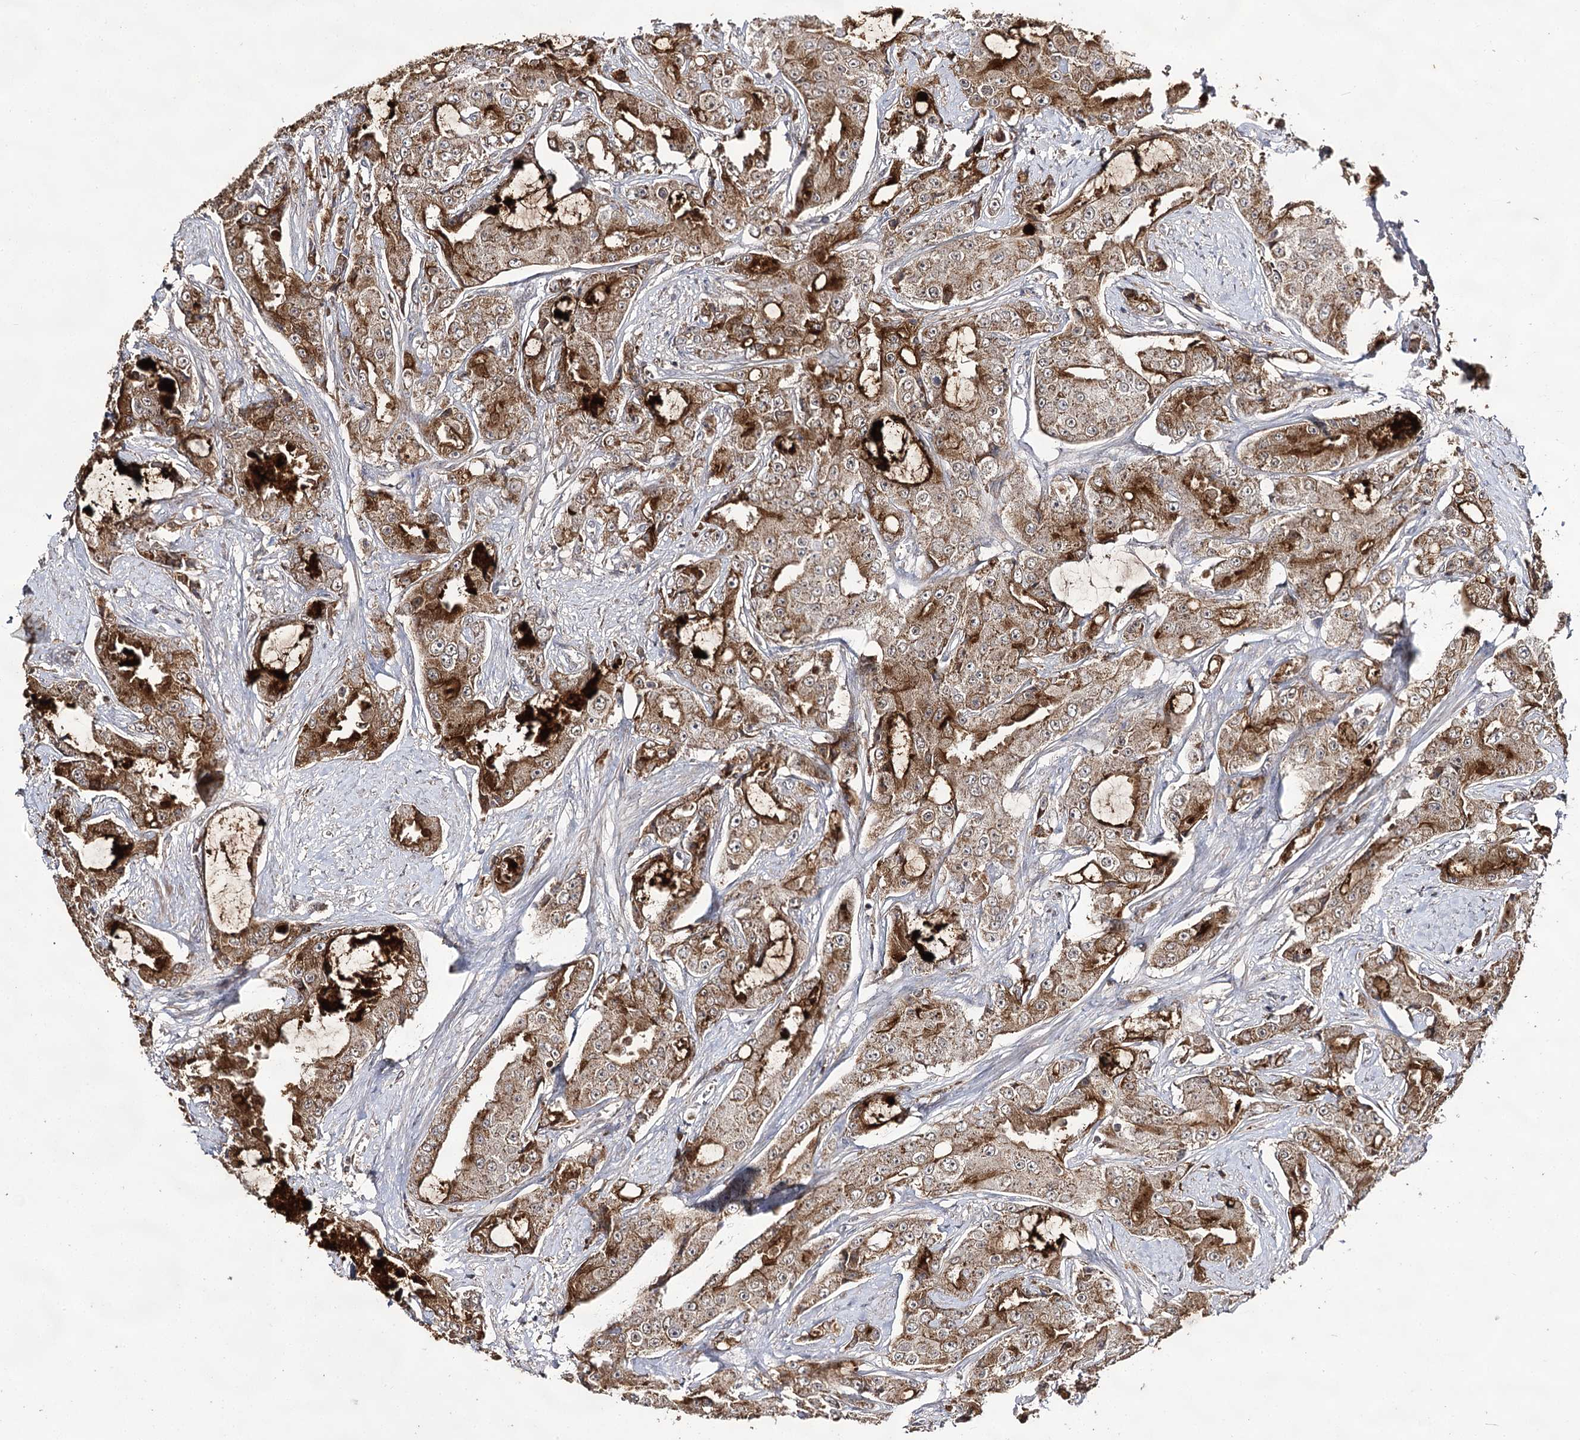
{"staining": {"intensity": "moderate", "quantity": ">75%", "location": "cytoplasmic/membranous,nuclear"}, "tissue": "prostate cancer", "cell_type": "Tumor cells", "image_type": "cancer", "snomed": [{"axis": "morphology", "description": "Adenocarcinoma, High grade"}, {"axis": "topography", "description": "Prostate"}], "caption": "This histopathology image shows IHC staining of human prostate cancer (adenocarcinoma (high-grade)), with medium moderate cytoplasmic/membranous and nuclear staining in about >75% of tumor cells.", "gene": "ACTR6", "patient": {"sex": "male", "age": 73}}